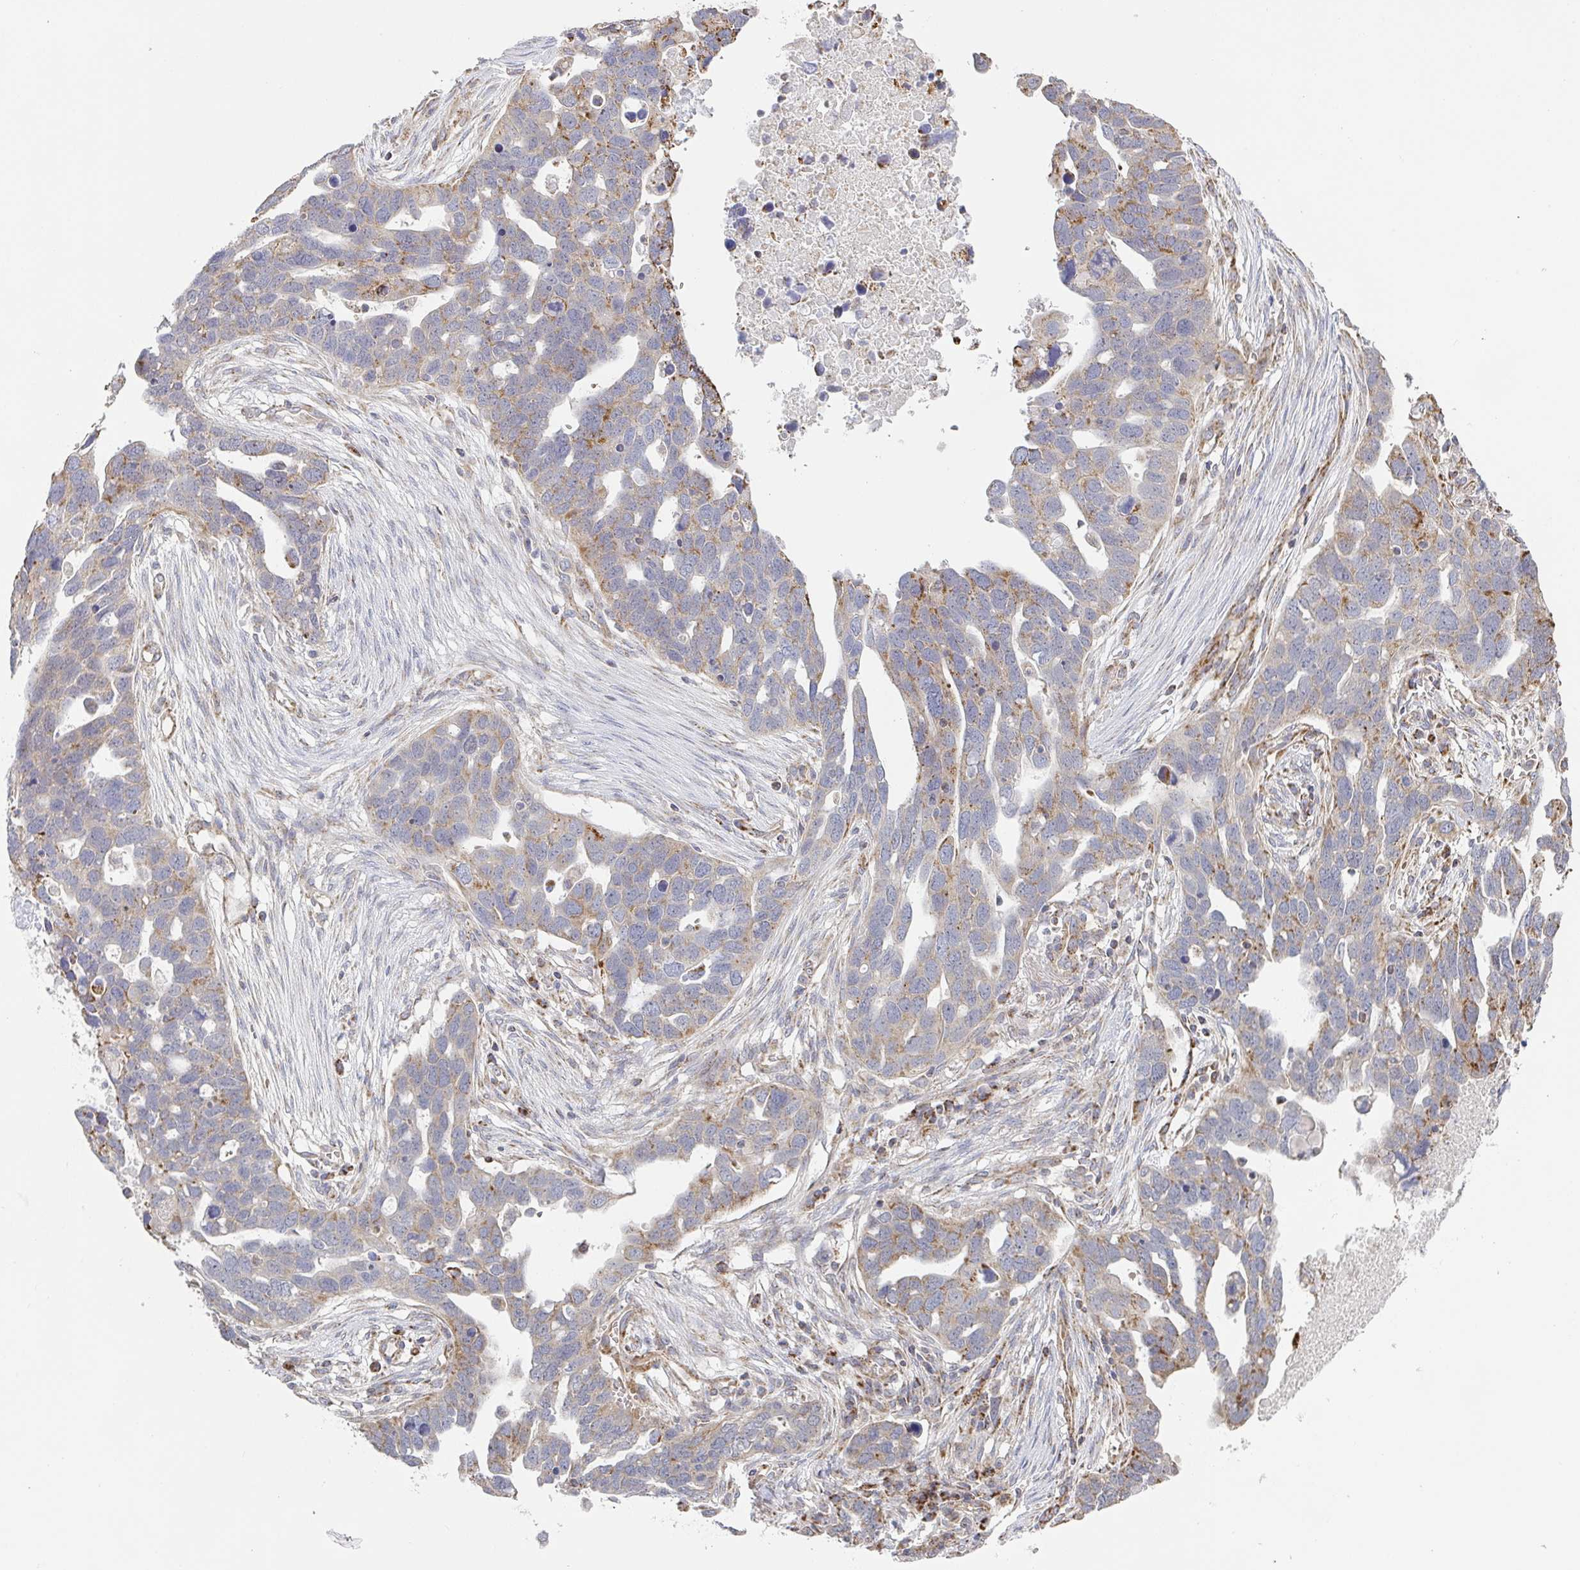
{"staining": {"intensity": "moderate", "quantity": "25%-75%", "location": "cytoplasmic/membranous"}, "tissue": "ovarian cancer", "cell_type": "Tumor cells", "image_type": "cancer", "snomed": [{"axis": "morphology", "description": "Cystadenocarcinoma, serous, NOS"}, {"axis": "topography", "description": "Ovary"}], "caption": "Immunohistochemistry (IHC) (DAB) staining of serous cystadenocarcinoma (ovarian) displays moderate cytoplasmic/membranous protein positivity in about 25%-75% of tumor cells.", "gene": "ZNF526", "patient": {"sex": "female", "age": 54}}